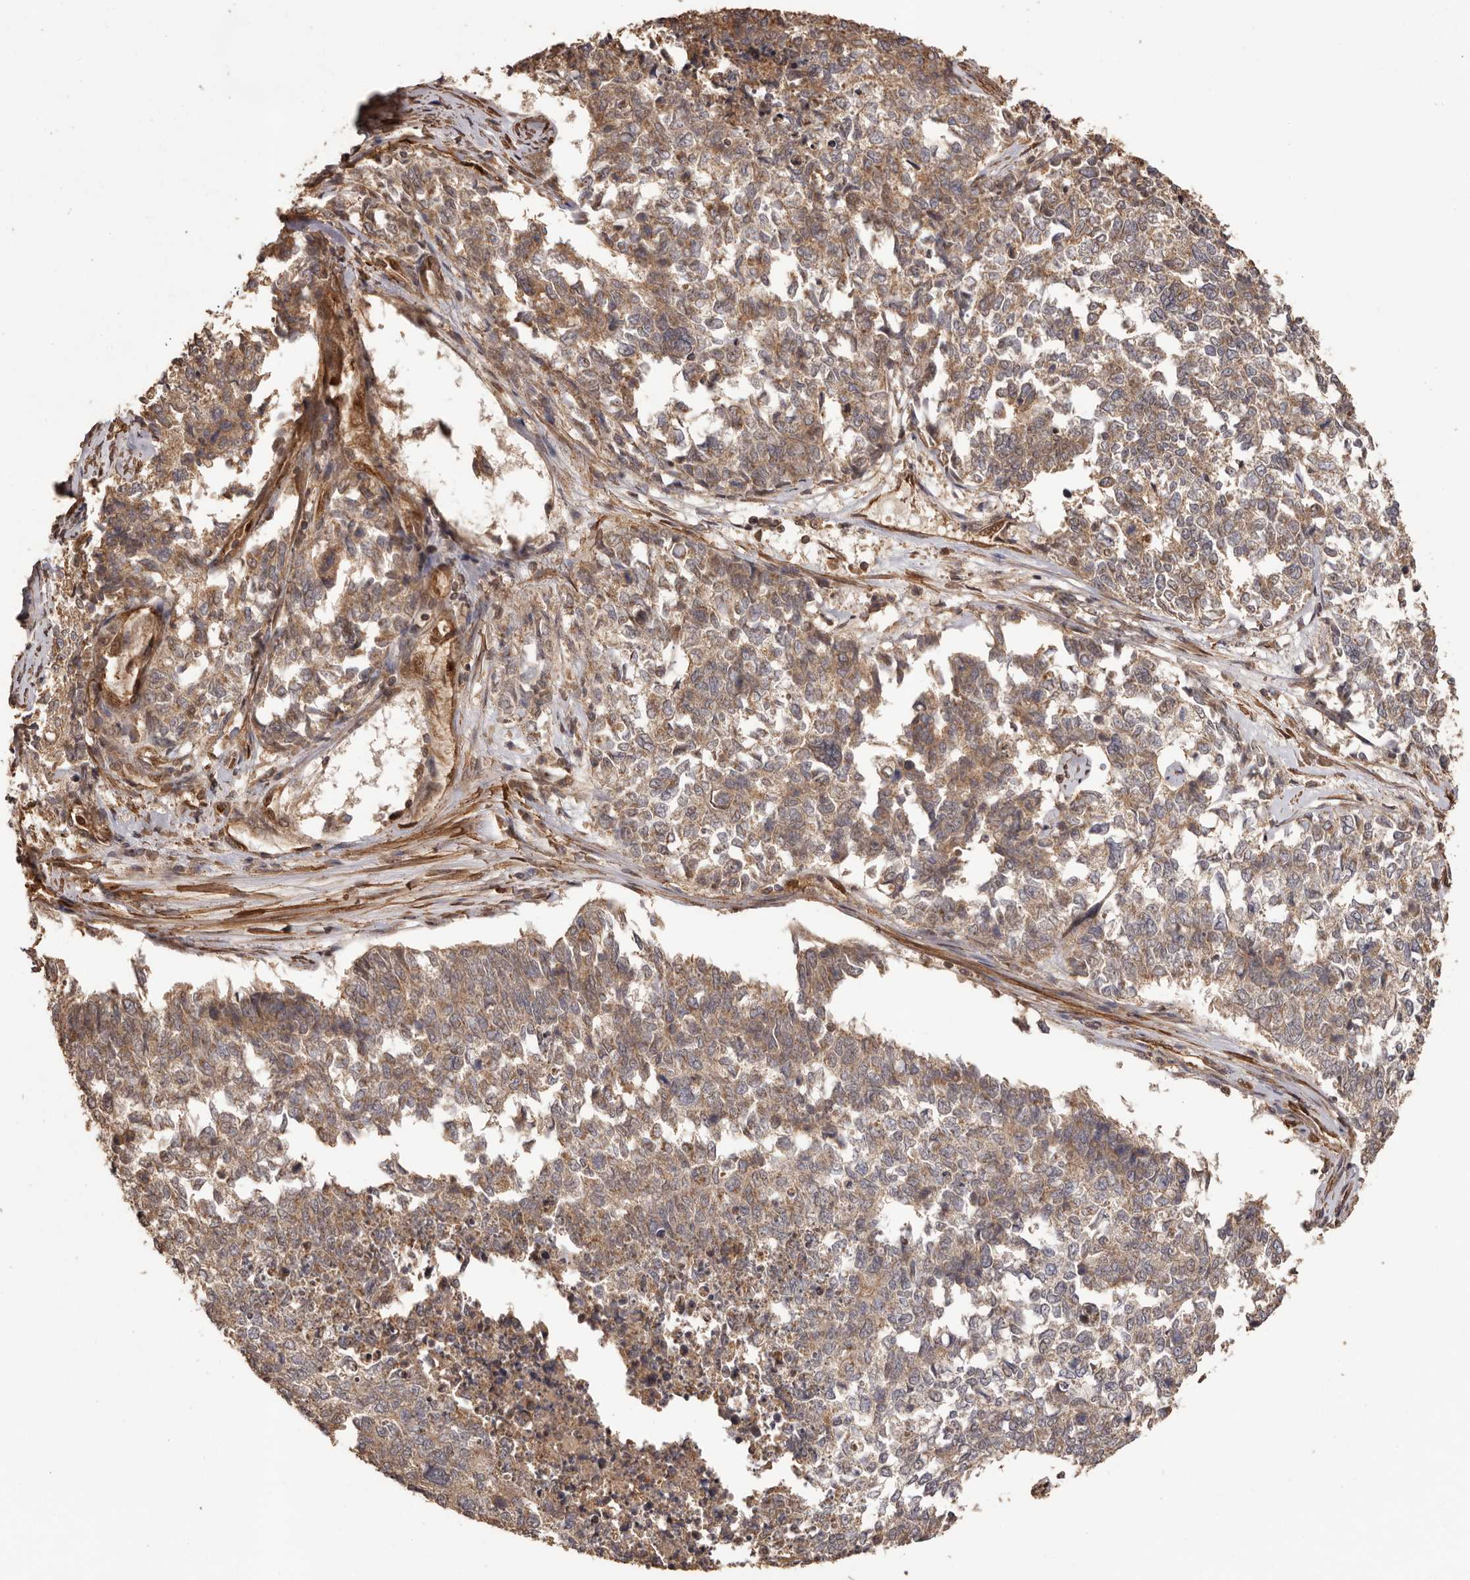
{"staining": {"intensity": "moderate", "quantity": ">75%", "location": "cytoplasmic/membranous"}, "tissue": "cervical cancer", "cell_type": "Tumor cells", "image_type": "cancer", "snomed": [{"axis": "morphology", "description": "Squamous cell carcinoma, NOS"}, {"axis": "topography", "description": "Cervix"}], "caption": "Moderate cytoplasmic/membranous staining is appreciated in about >75% of tumor cells in cervical squamous cell carcinoma. The staining was performed using DAB (3,3'-diaminobenzidine) to visualize the protein expression in brown, while the nuclei were stained in blue with hematoxylin (Magnification: 20x).", "gene": "UBR2", "patient": {"sex": "female", "age": 63}}